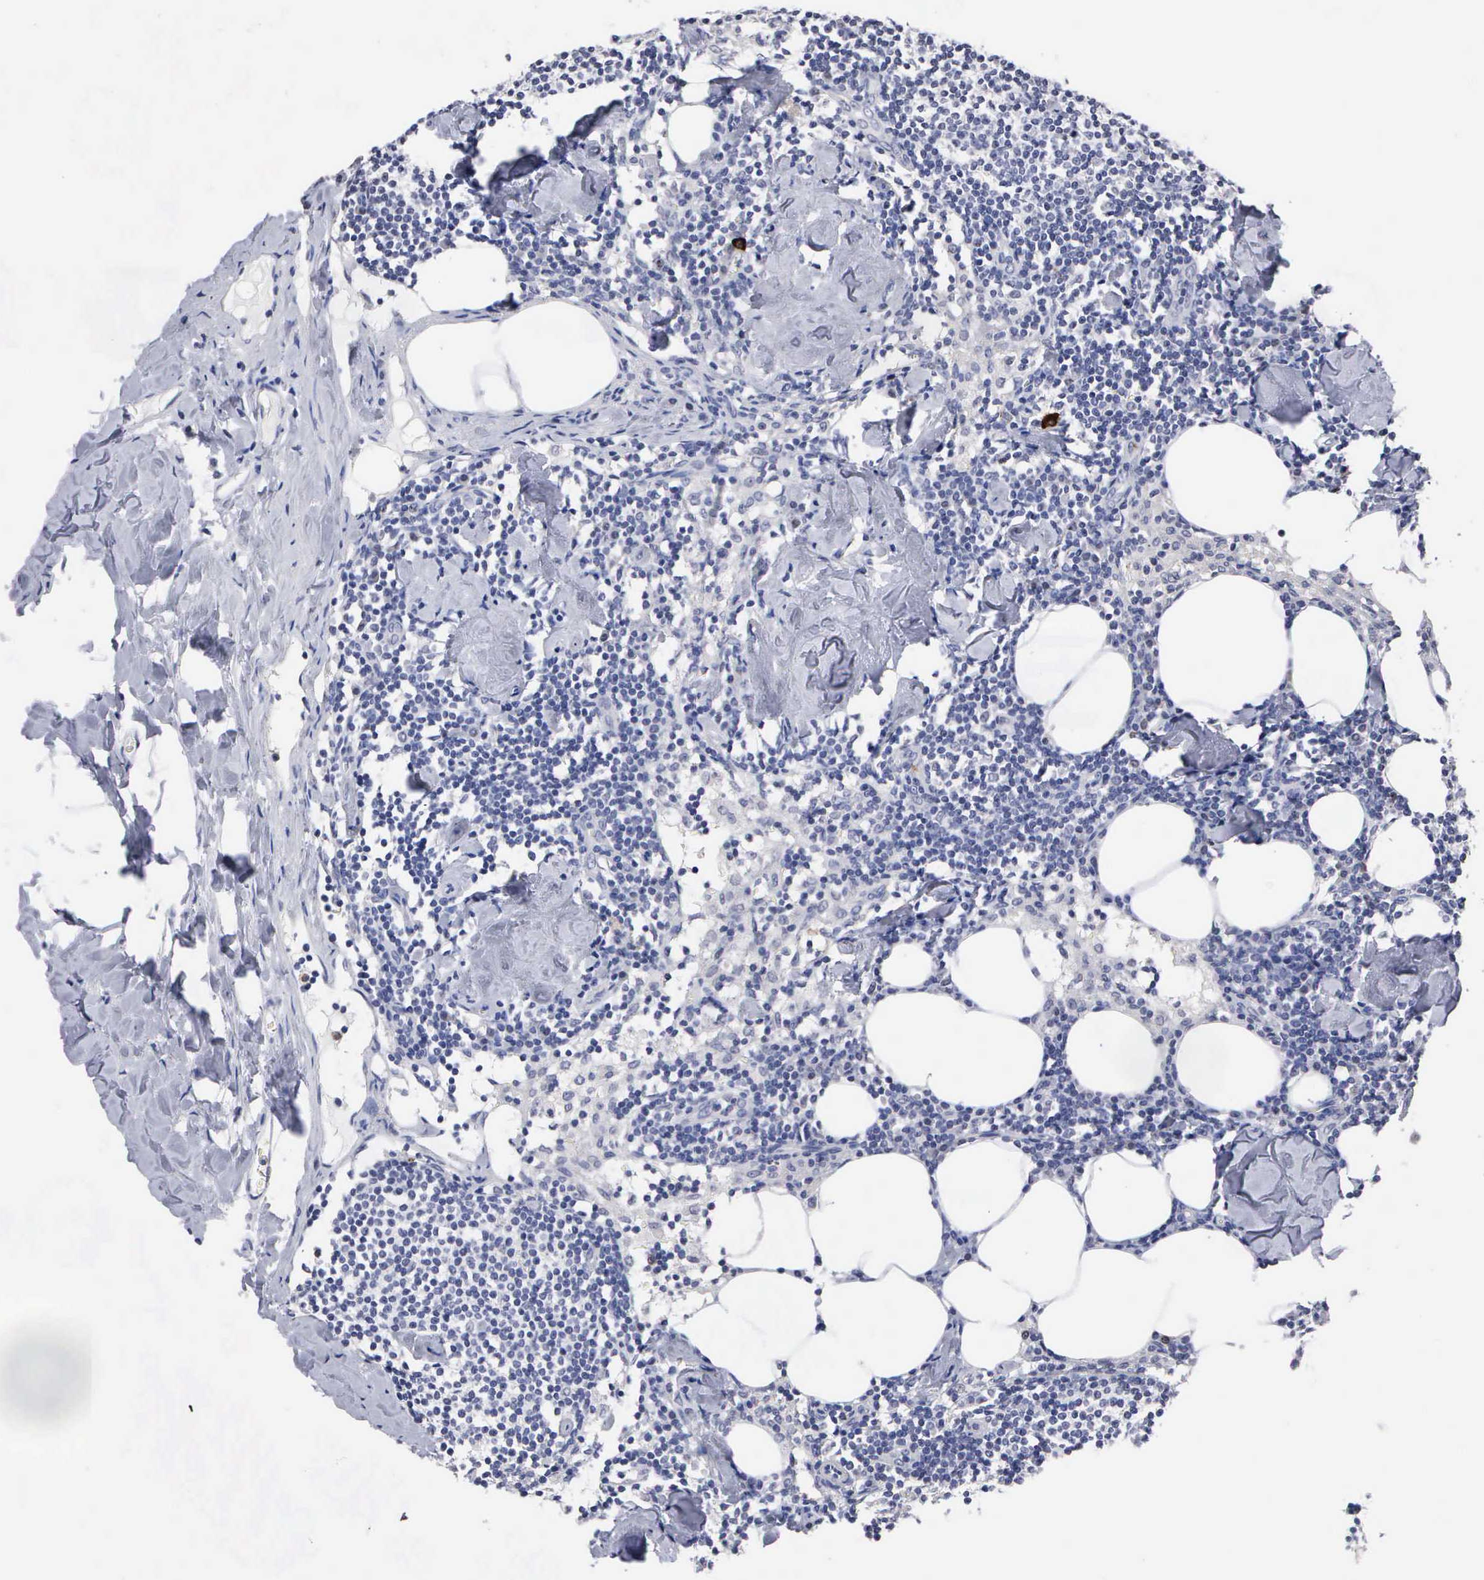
{"staining": {"intensity": "strong", "quantity": "<25%", "location": "cytoplasmic/membranous"}, "tissue": "lymph node", "cell_type": "Non-germinal center cells", "image_type": "normal", "snomed": [{"axis": "morphology", "description": "Normal tissue, NOS"}, {"axis": "topography", "description": "Lymph node"}], "caption": "Protein expression by IHC shows strong cytoplasmic/membranous staining in approximately <25% of non-germinal center cells in benign lymph node.", "gene": "KDM6A", "patient": {"sex": "male", "age": 67}}